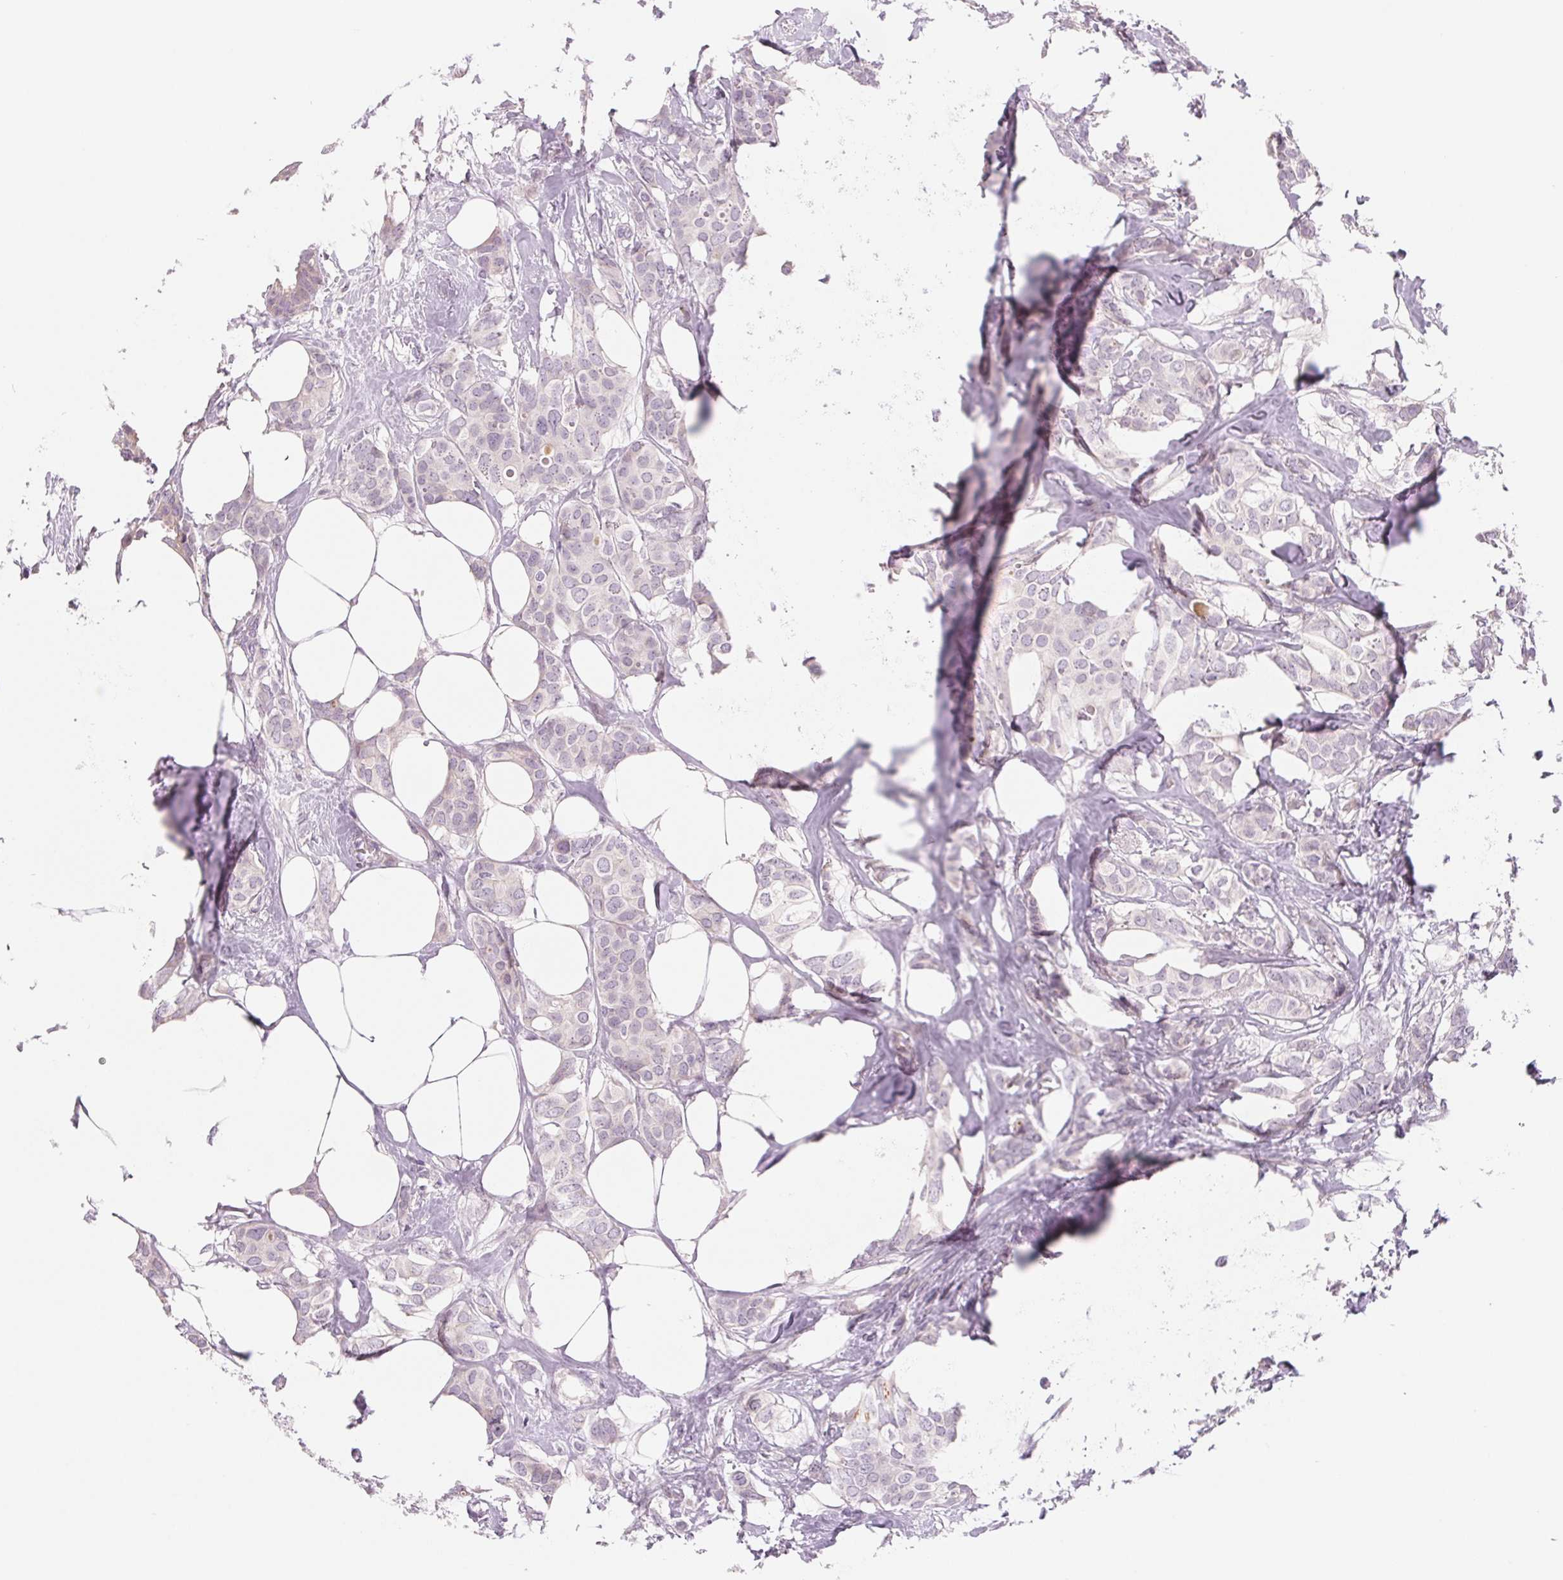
{"staining": {"intensity": "negative", "quantity": "none", "location": "none"}, "tissue": "breast cancer", "cell_type": "Tumor cells", "image_type": "cancer", "snomed": [{"axis": "morphology", "description": "Duct carcinoma"}, {"axis": "topography", "description": "Breast"}], "caption": "DAB immunohistochemical staining of breast cancer (intraductal carcinoma) demonstrates no significant staining in tumor cells.", "gene": "CCDC168", "patient": {"sex": "female", "age": 62}}